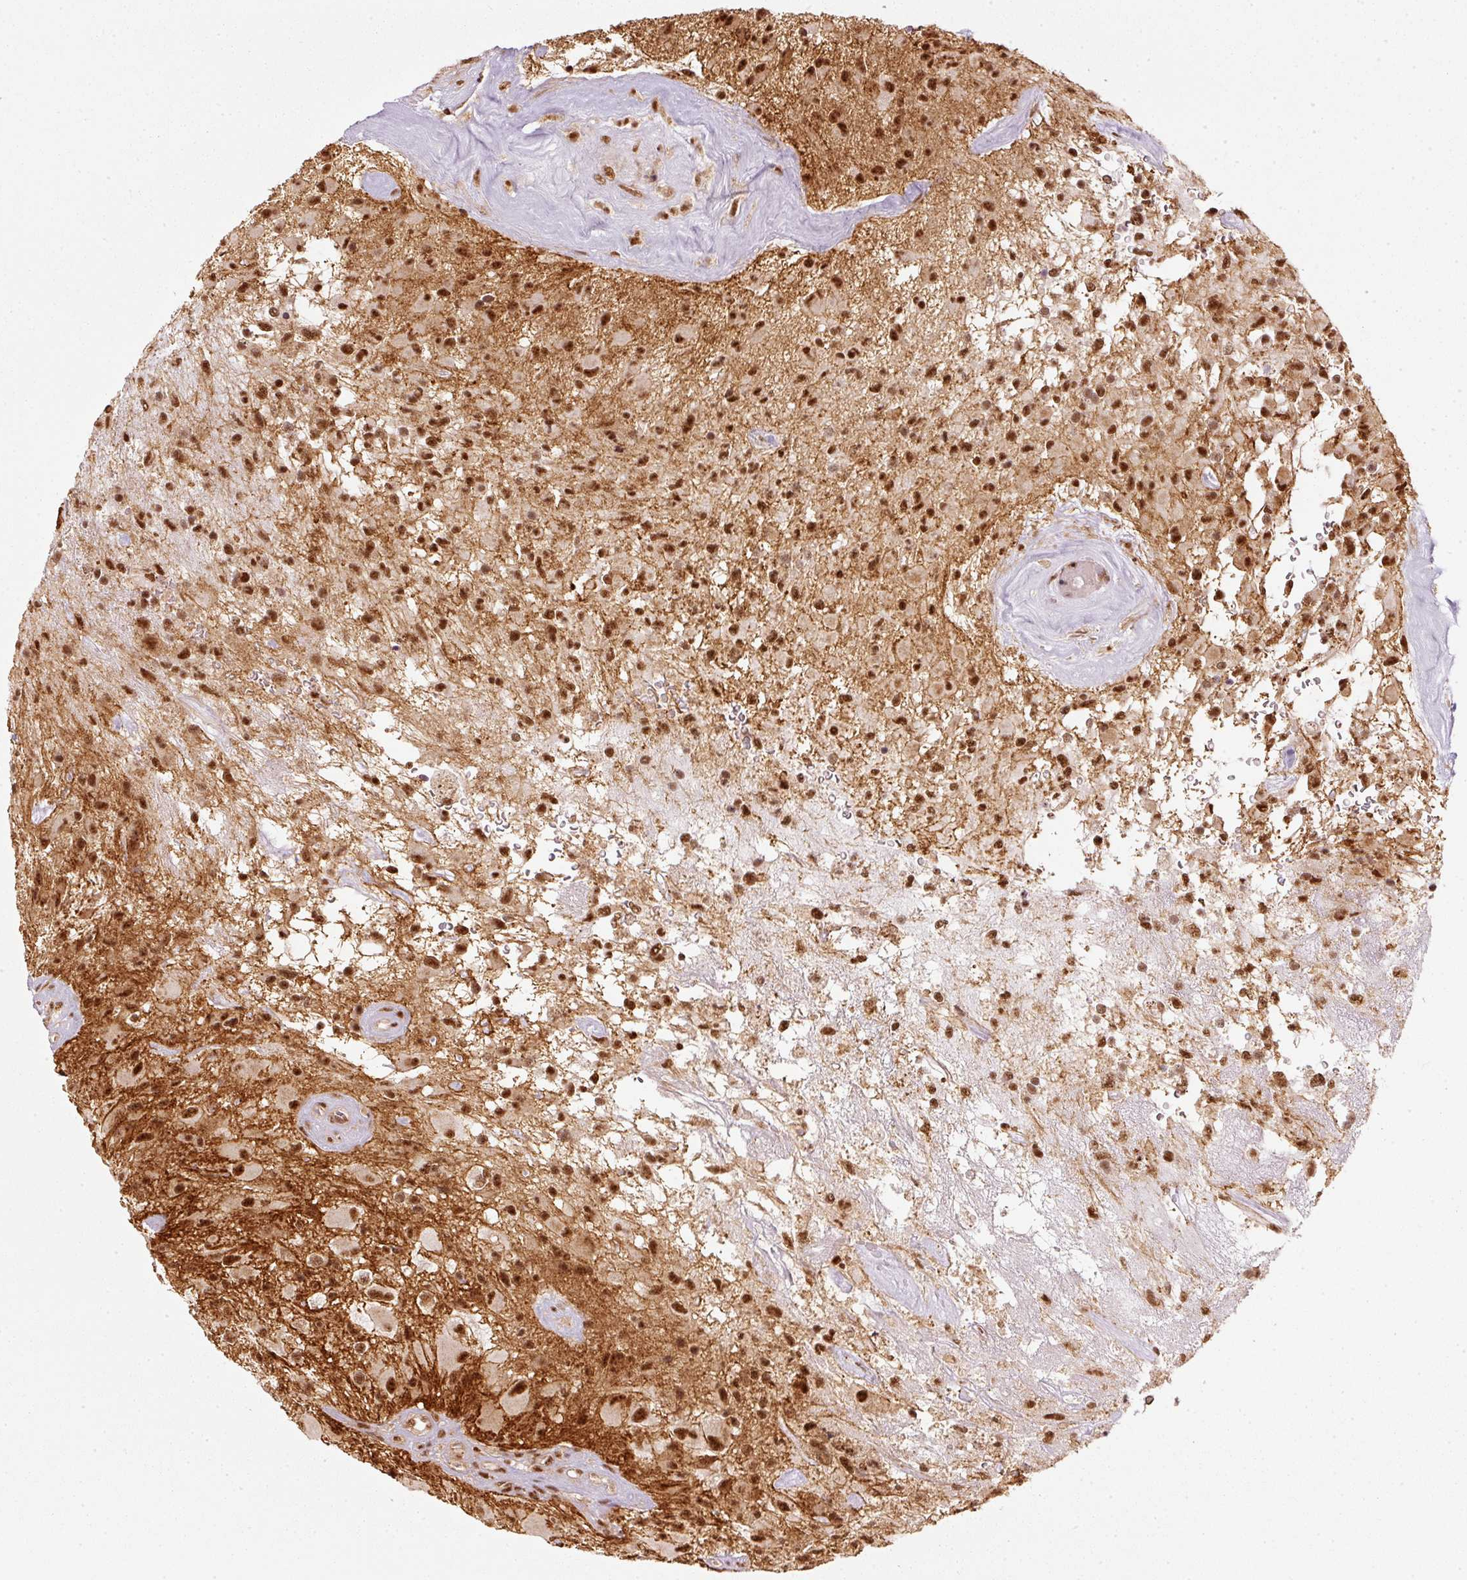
{"staining": {"intensity": "strong", "quantity": ">75%", "location": "nuclear"}, "tissue": "glioma", "cell_type": "Tumor cells", "image_type": "cancer", "snomed": [{"axis": "morphology", "description": "Glioma, malignant, High grade"}, {"axis": "topography", "description": "Brain"}], "caption": "Immunohistochemistry of human glioma reveals high levels of strong nuclear positivity in approximately >75% of tumor cells.", "gene": "THOC6", "patient": {"sex": "female", "age": 67}}